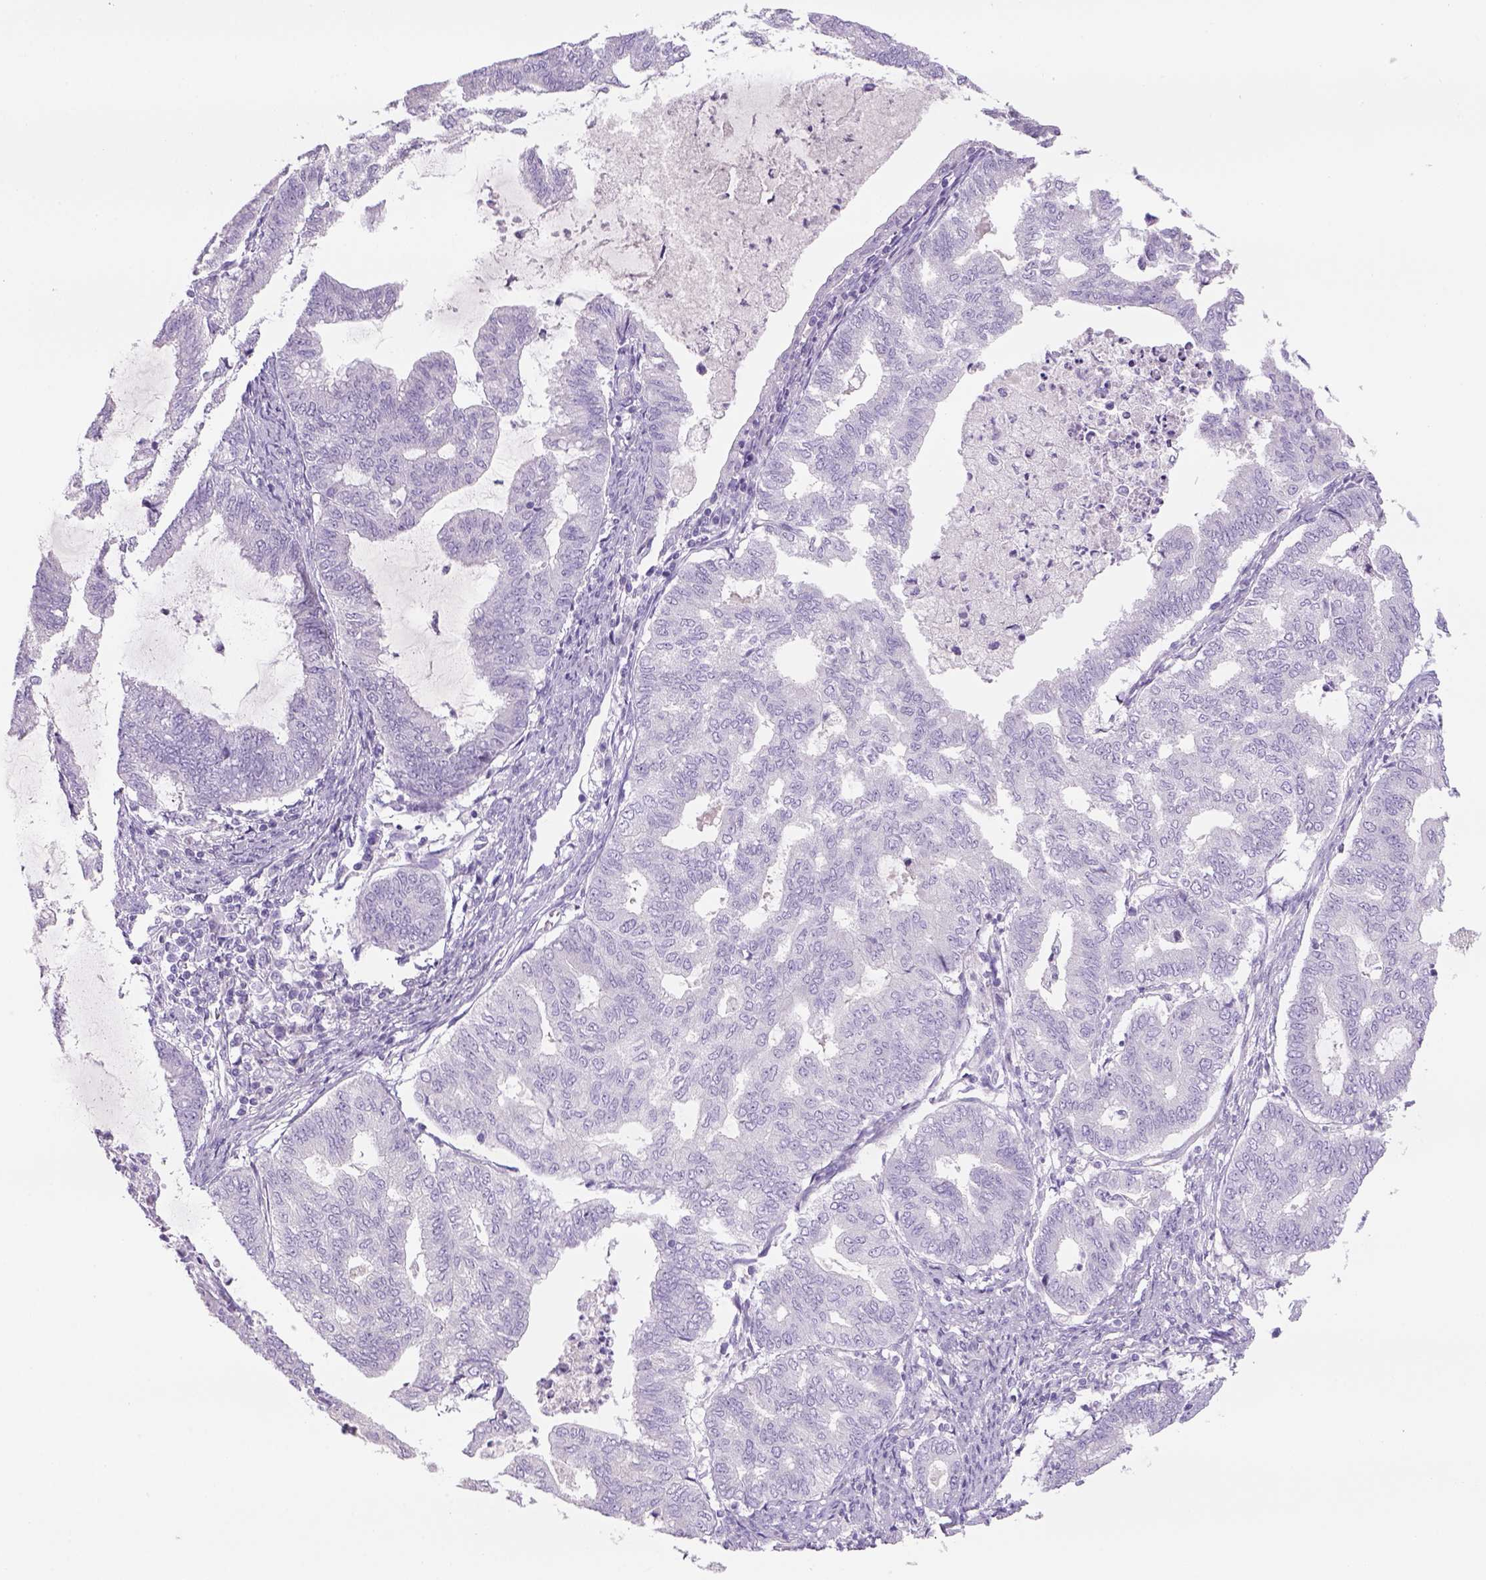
{"staining": {"intensity": "negative", "quantity": "none", "location": "none"}, "tissue": "endometrial cancer", "cell_type": "Tumor cells", "image_type": "cancer", "snomed": [{"axis": "morphology", "description": "Adenocarcinoma, NOS"}, {"axis": "topography", "description": "Endometrium"}], "caption": "This is an immunohistochemistry histopathology image of human endometrial adenocarcinoma. There is no positivity in tumor cells.", "gene": "TENM4", "patient": {"sex": "female", "age": 79}}